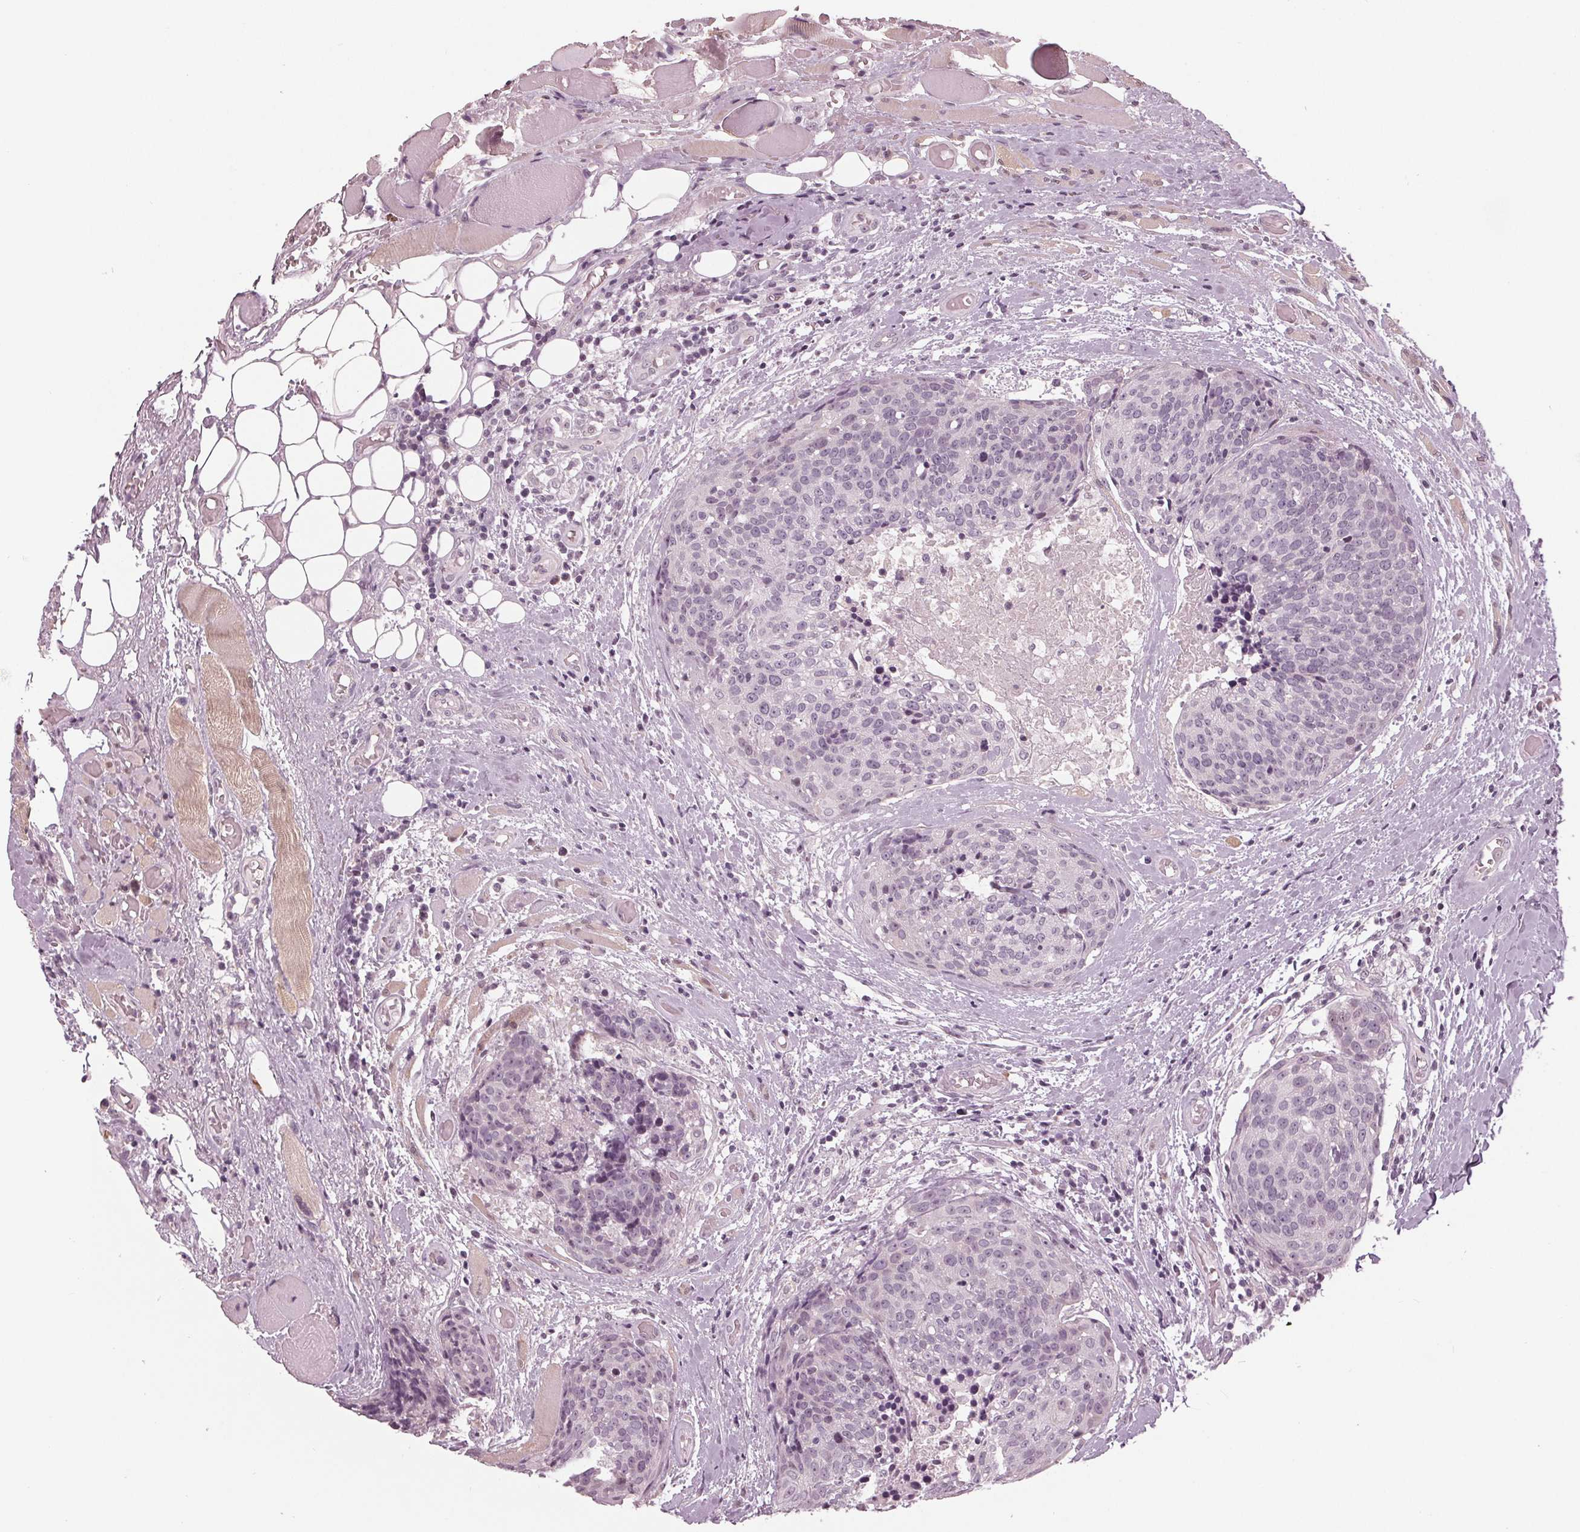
{"staining": {"intensity": "negative", "quantity": "none", "location": "none"}, "tissue": "head and neck cancer", "cell_type": "Tumor cells", "image_type": "cancer", "snomed": [{"axis": "morphology", "description": "Squamous cell carcinoma, NOS"}, {"axis": "topography", "description": "Oral tissue"}, {"axis": "topography", "description": "Head-Neck"}], "caption": "IHC photomicrograph of neoplastic tissue: human head and neck cancer (squamous cell carcinoma) stained with DAB (3,3'-diaminobenzidine) shows no significant protein expression in tumor cells.", "gene": "ADPRHL1", "patient": {"sex": "male", "age": 64}}